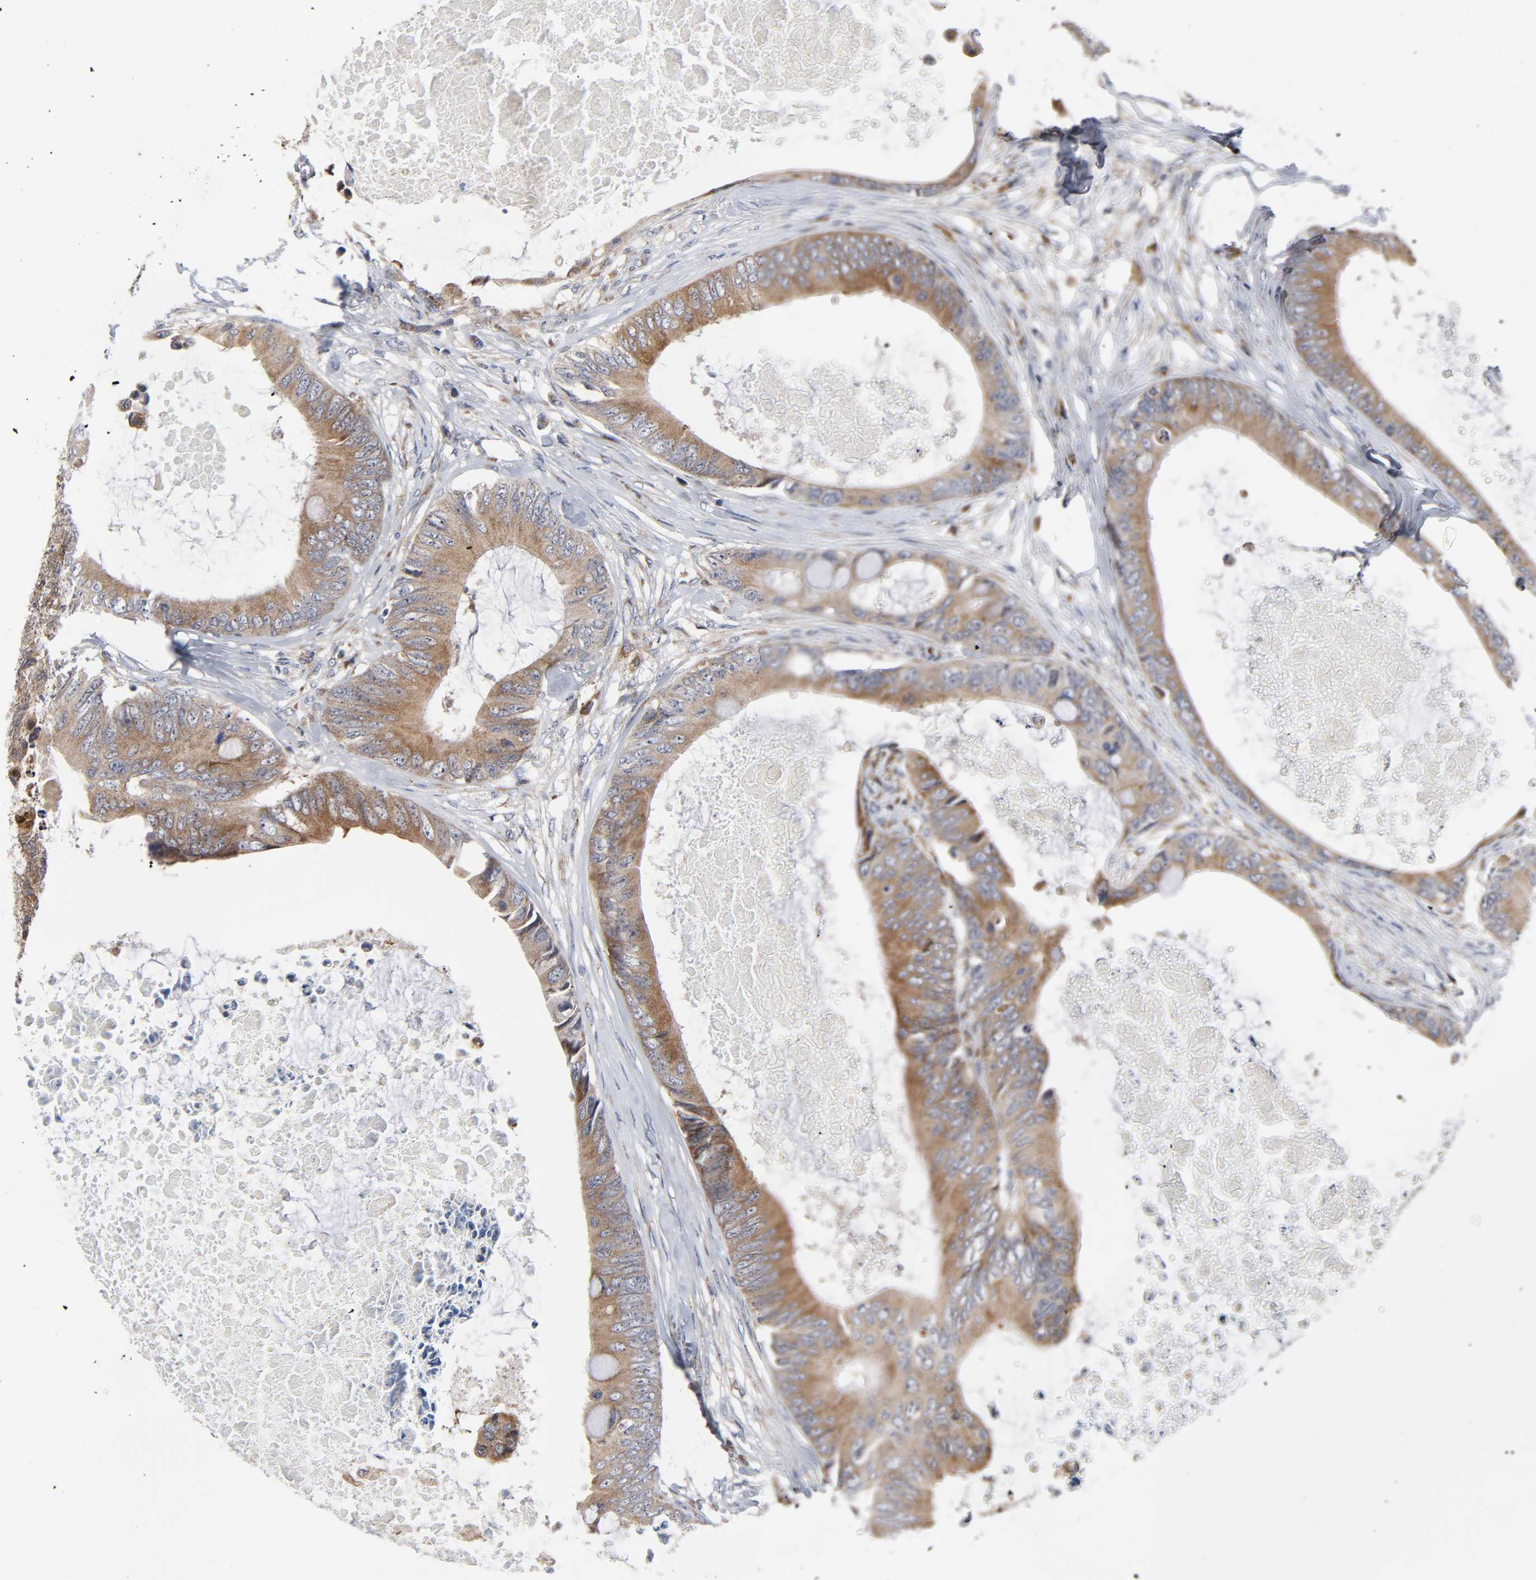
{"staining": {"intensity": "moderate", "quantity": ">75%", "location": "cytoplasmic/membranous"}, "tissue": "colorectal cancer", "cell_type": "Tumor cells", "image_type": "cancer", "snomed": [{"axis": "morphology", "description": "Normal tissue, NOS"}, {"axis": "morphology", "description": "Adenocarcinoma, NOS"}, {"axis": "topography", "description": "Rectum"}, {"axis": "topography", "description": "Peripheral nerve tissue"}], "caption": "A photomicrograph showing moderate cytoplasmic/membranous expression in approximately >75% of tumor cells in adenocarcinoma (colorectal), as visualized by brown immunohistochemical staining.", "gene": "BAX", "patient": {"sex": "female", "age": 77}}